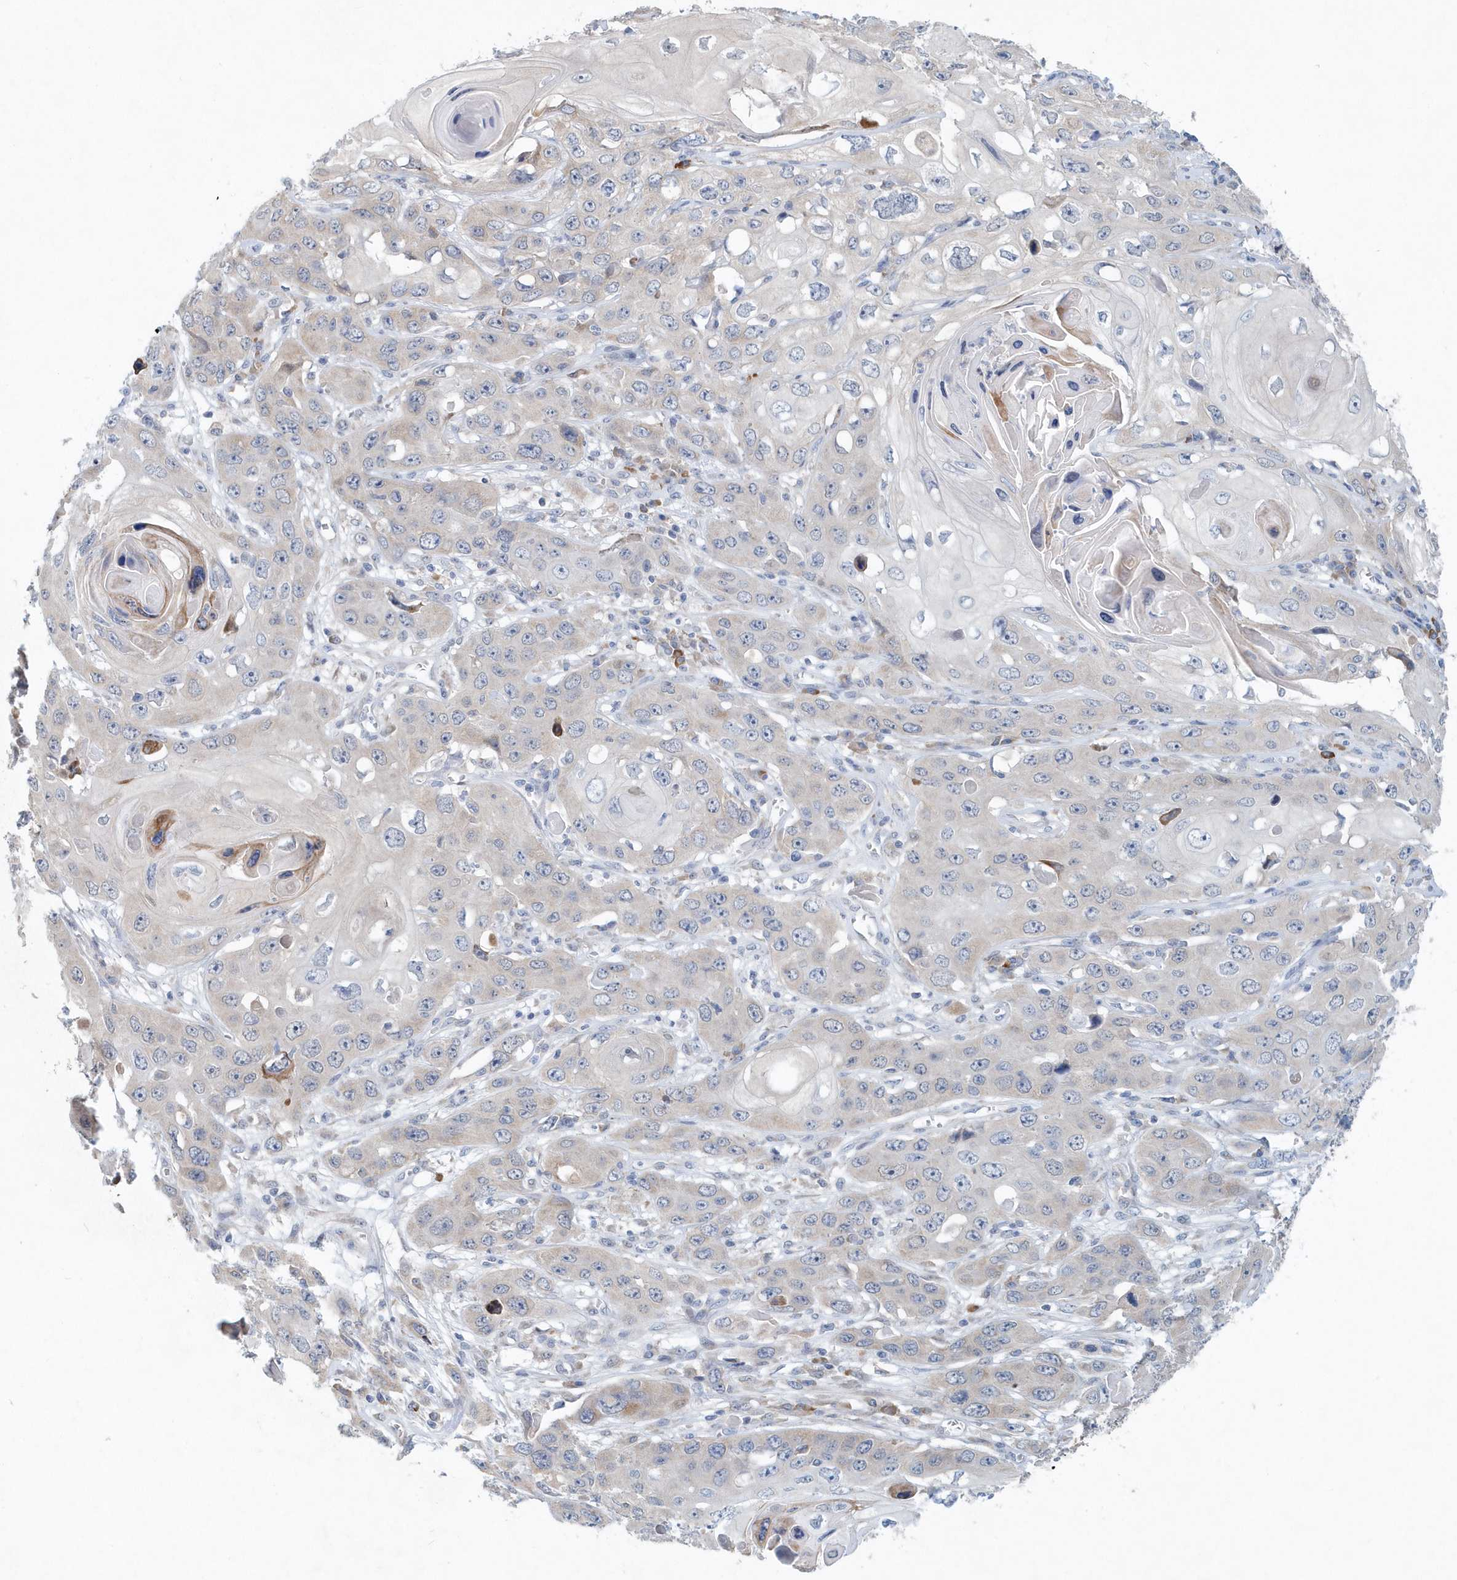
{"staining": {"intensity": "negative", "quantity": "none", "location": "none"}, "tissue": "skin cancer", "cell_type": "Tumor cells", "image_type": "cancer", "snomed": [{"axis": "morphology", "description": "Squamous cell carcinoma, NOS"}, {"axis": "topography", "description": "Skin"}], "caption": "DAB (3,3'-diaminobenzidine) immunohistochemical staining of skin cancer demonstrates no significant staining in tumor cells. Brightfield microscopy of immunohistochemistry (IHC) stained with DAB (3,3'-diaminobenzidine) (brown) and hematoxylin (blue), captured at high magnification.", "gene": "PFN2", "patient": {"sex": "male", "age": 55}}